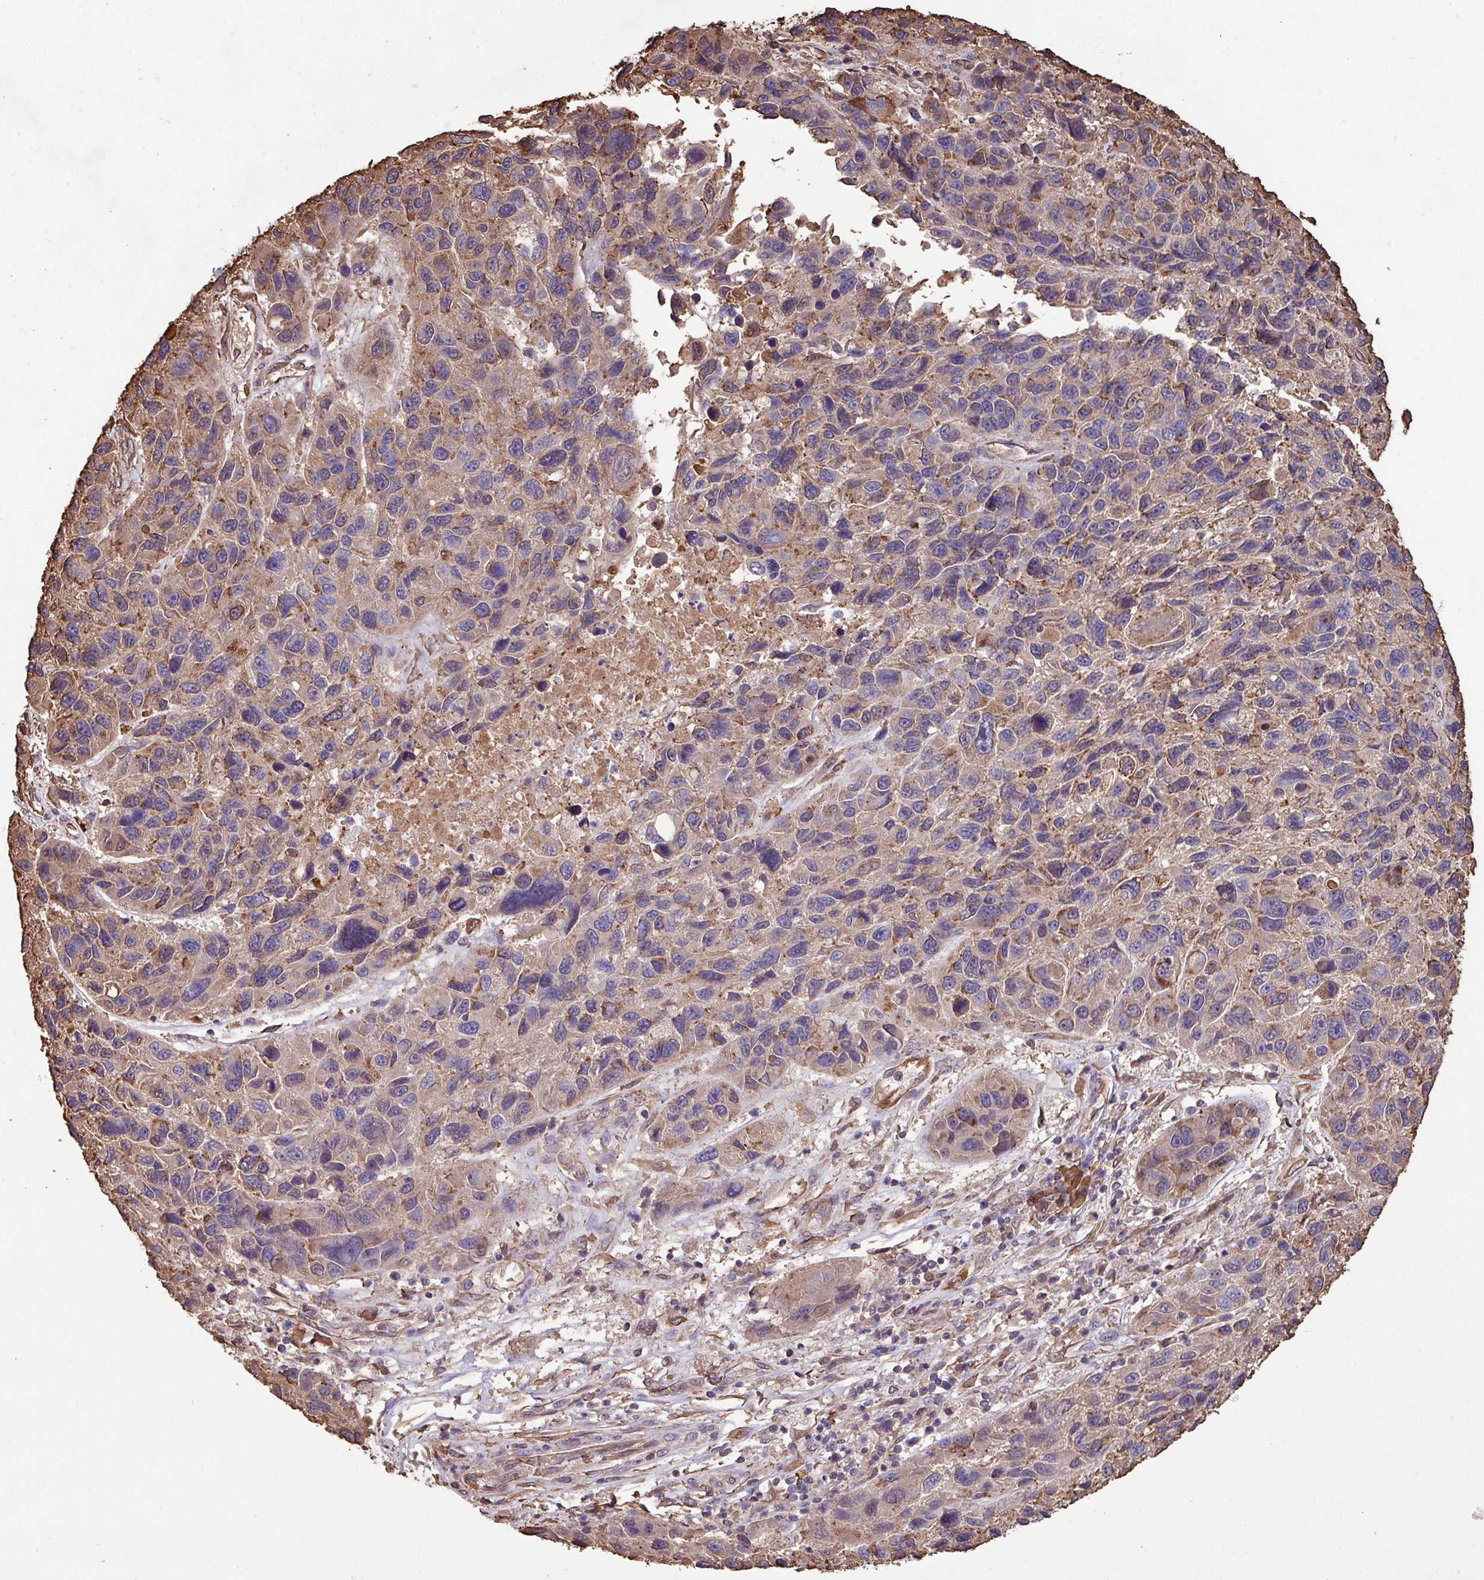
{"staining": {"intensity": "weak", "quantity": "25%-75%", "location": "cytoplasmic/membranous"}, "tissue": "melanoma", "cell_type": "Tumor cells", "image_type": "cancer", "snomed": [{"axis": "morphology", "description": "Malignant melanoma, NOS"}, {"axis": "topography", "description": "Skin"}], "caption": "A high-resolution micrograph shows IHC staining of malignant melanoma, which shows weak cytoplasmic/membranous staining in approximately 25%-75% of tumor cells.", "gene": "CAMK2B", "patient": {"sex": "male", "age": 53}}